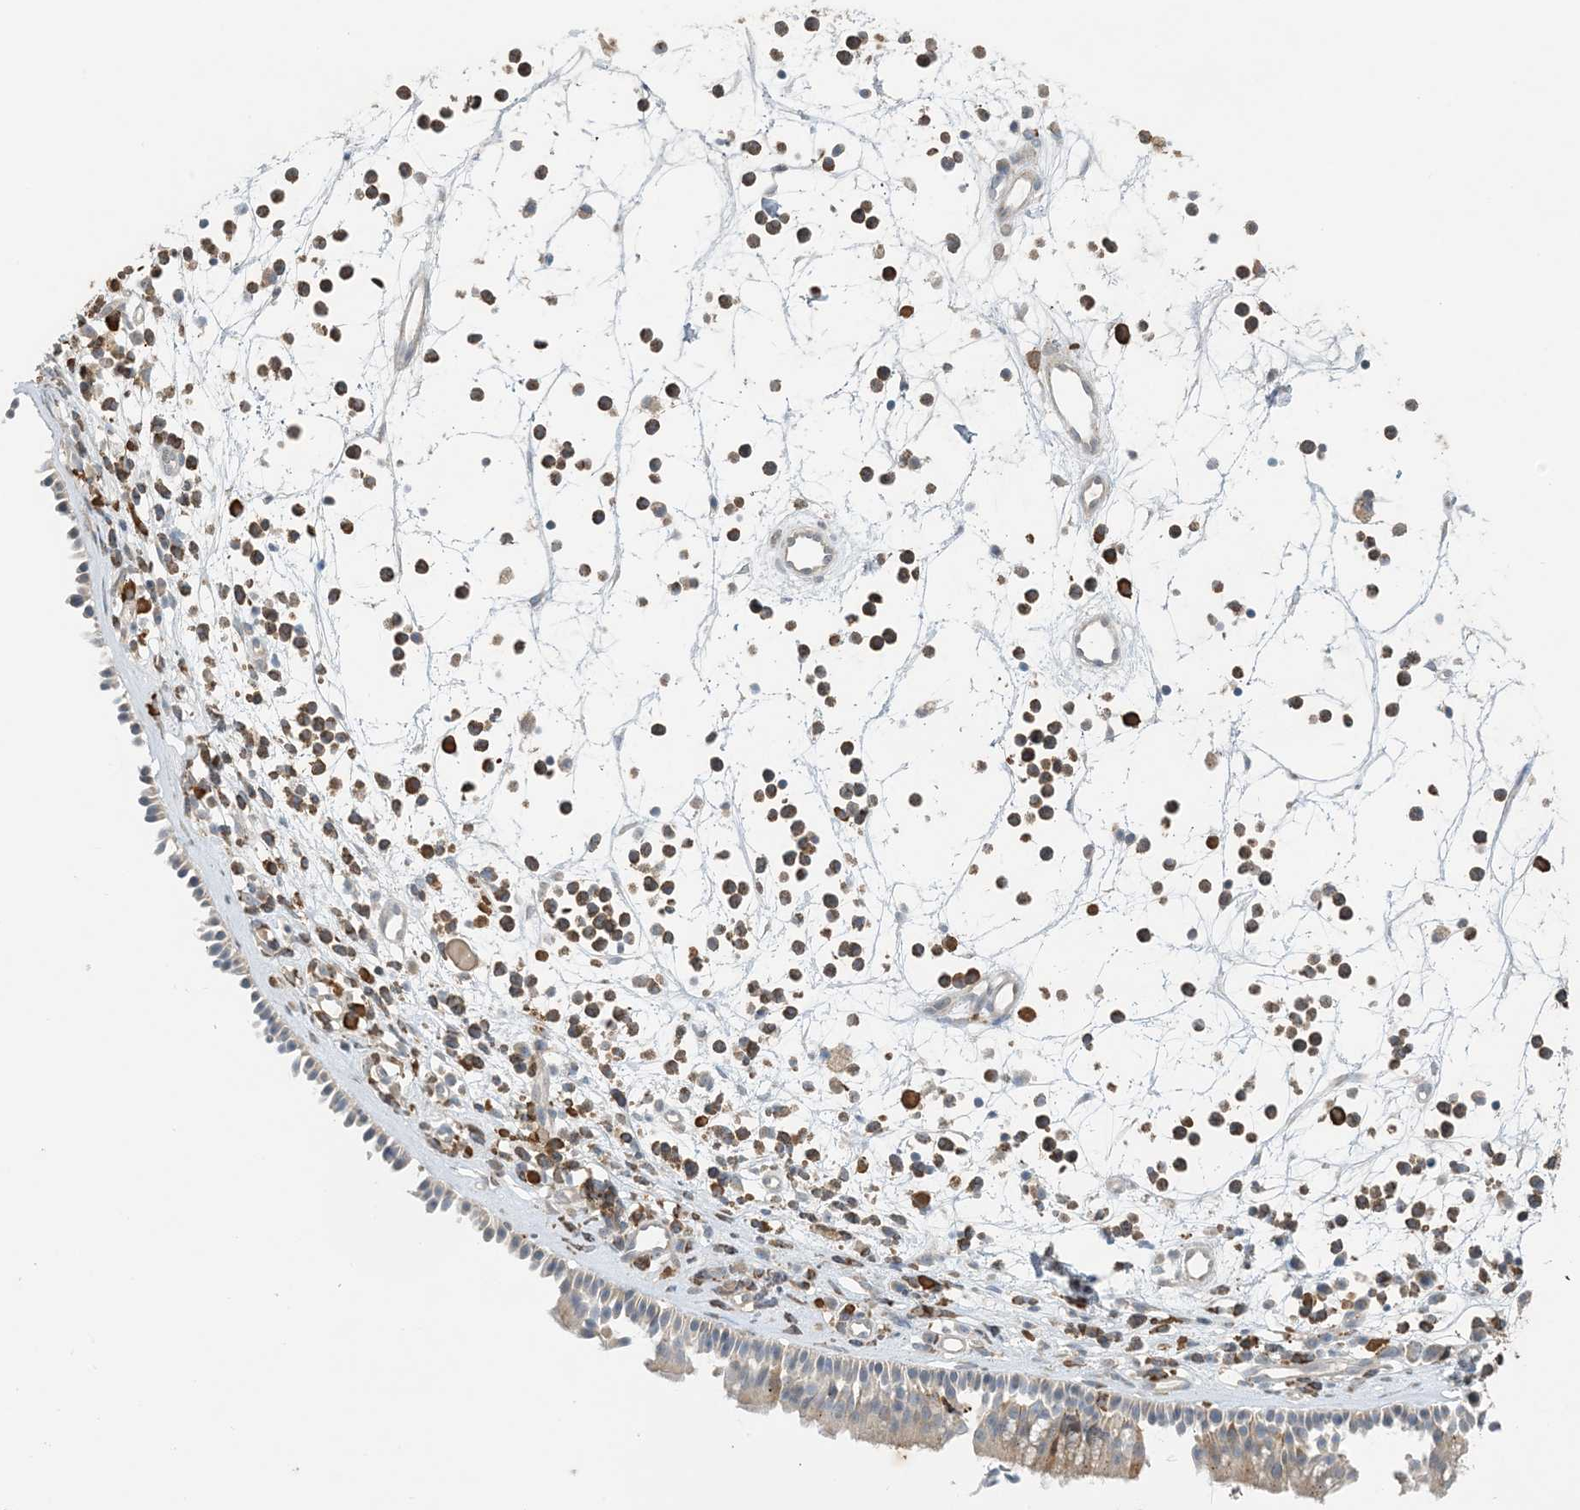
{"staining": {"intensity": "weak", "quantity": "<25%", "location": "cytoplasmic/membranous"}, "tissue": "nasopharynx", "cell_type": "Respiratory epithelial cells", "image_type": "normal", "snomed": [{"axis": "morphology", "description": "Normal tissue, NOS"}, {"axis": "morphology", "description": "Inflammation, NOS"}, {"axis": "morphology", "description": "Malignant melanoma, Metastatic site"}, {"axis": "topography", "description": "Nasopharynx"}], "caption": "A histopathology image of human nasopharynx is negative for staining in respiratory epithelial cells. (DAB (3,3'-diaminobenzidine) IHC with hematoxylin counter stain).", "gene": "TMSB4X", "patient": {"sex": "male", "age": 70}}